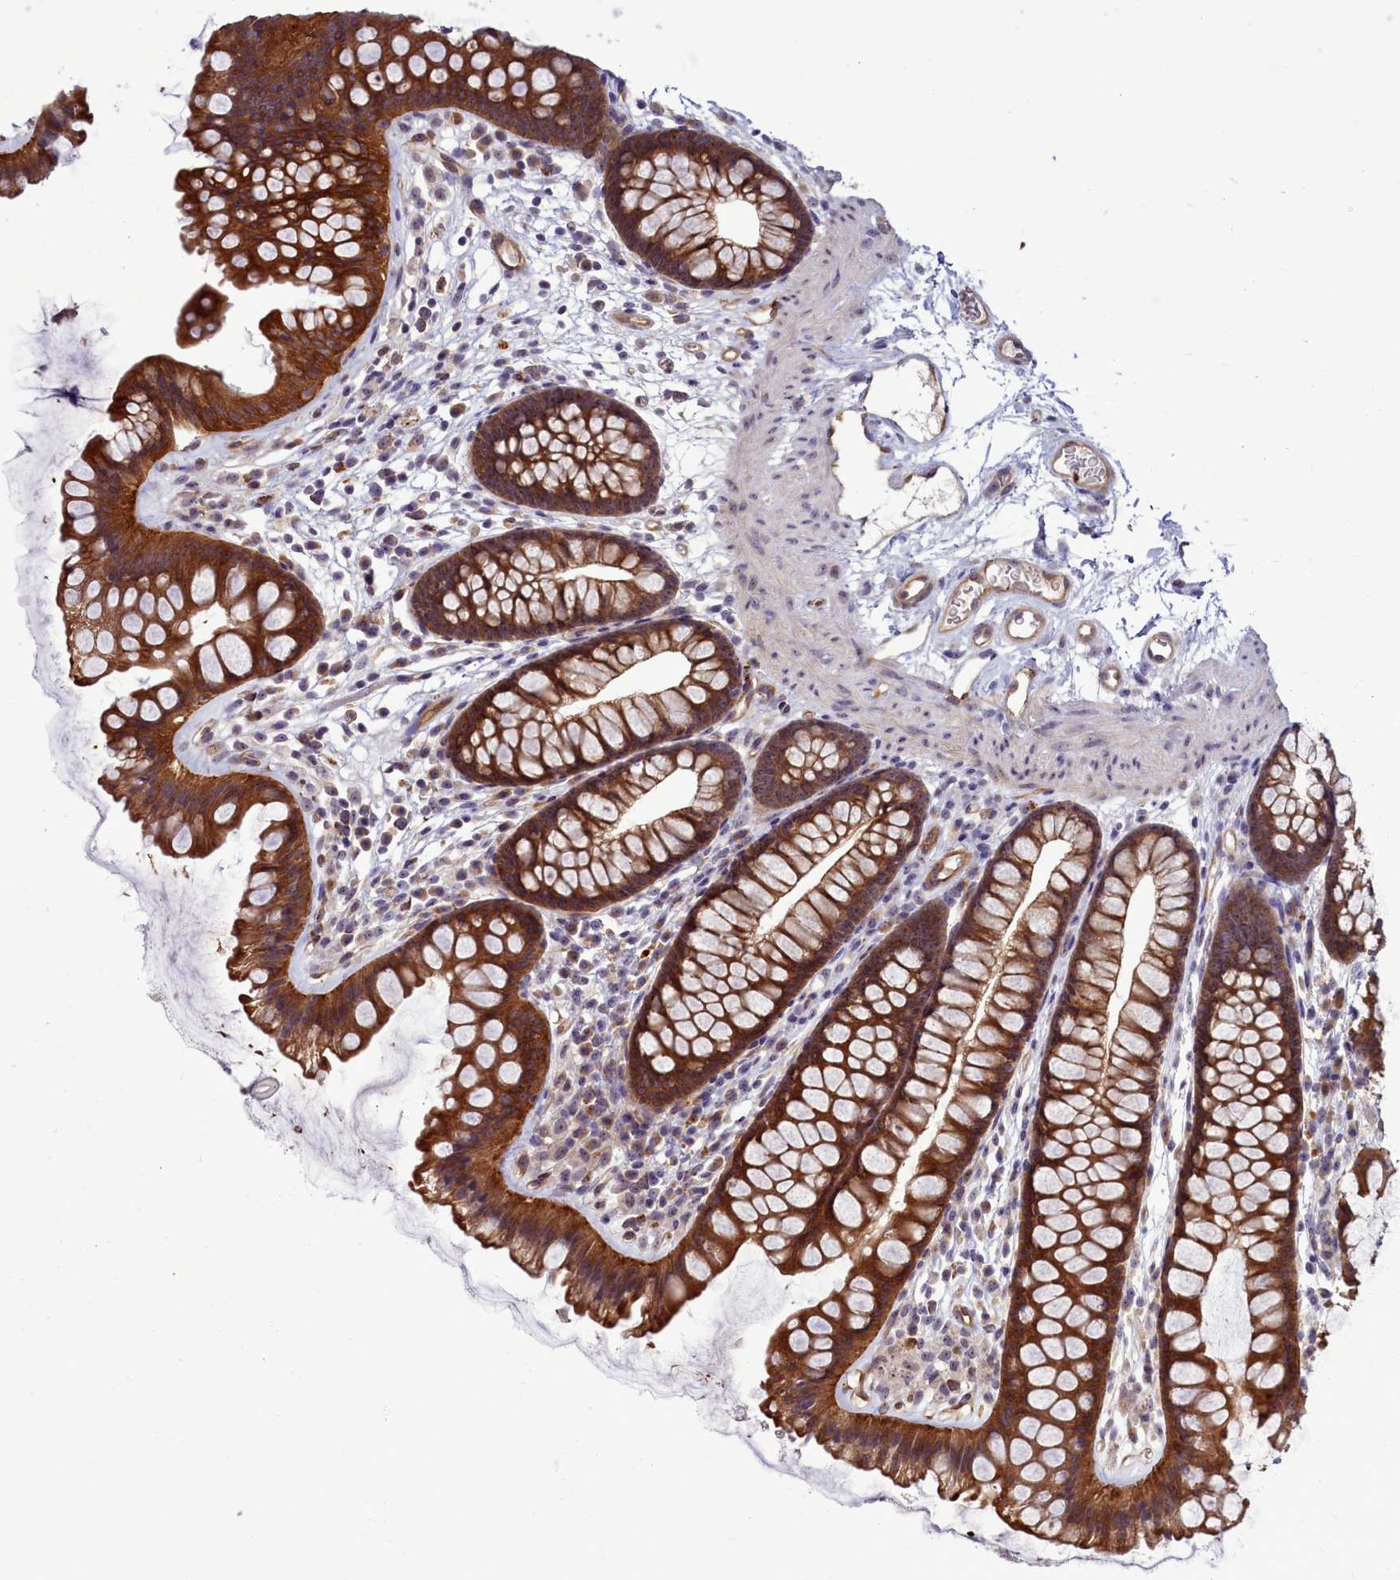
{"staining": {"intensity": "weak", "quantity": ">75%", "location": "cytoplasmic/membranous"}, "tissue": "colon", "cell_type": "Endothelial cells", "image_type": "normal", "snomed": [{"axis": "morphology", "description": "Normal tissue, NOS"}, {"axis": "topography", "description": "Colon"}], "caption": "Protein staining of normal colon reveals weak cytoplasmic/membranous positivity in about >75% of endothelial cells.", "gene": "BCAR1", "patient": {"sex": "female", "age": 62}}